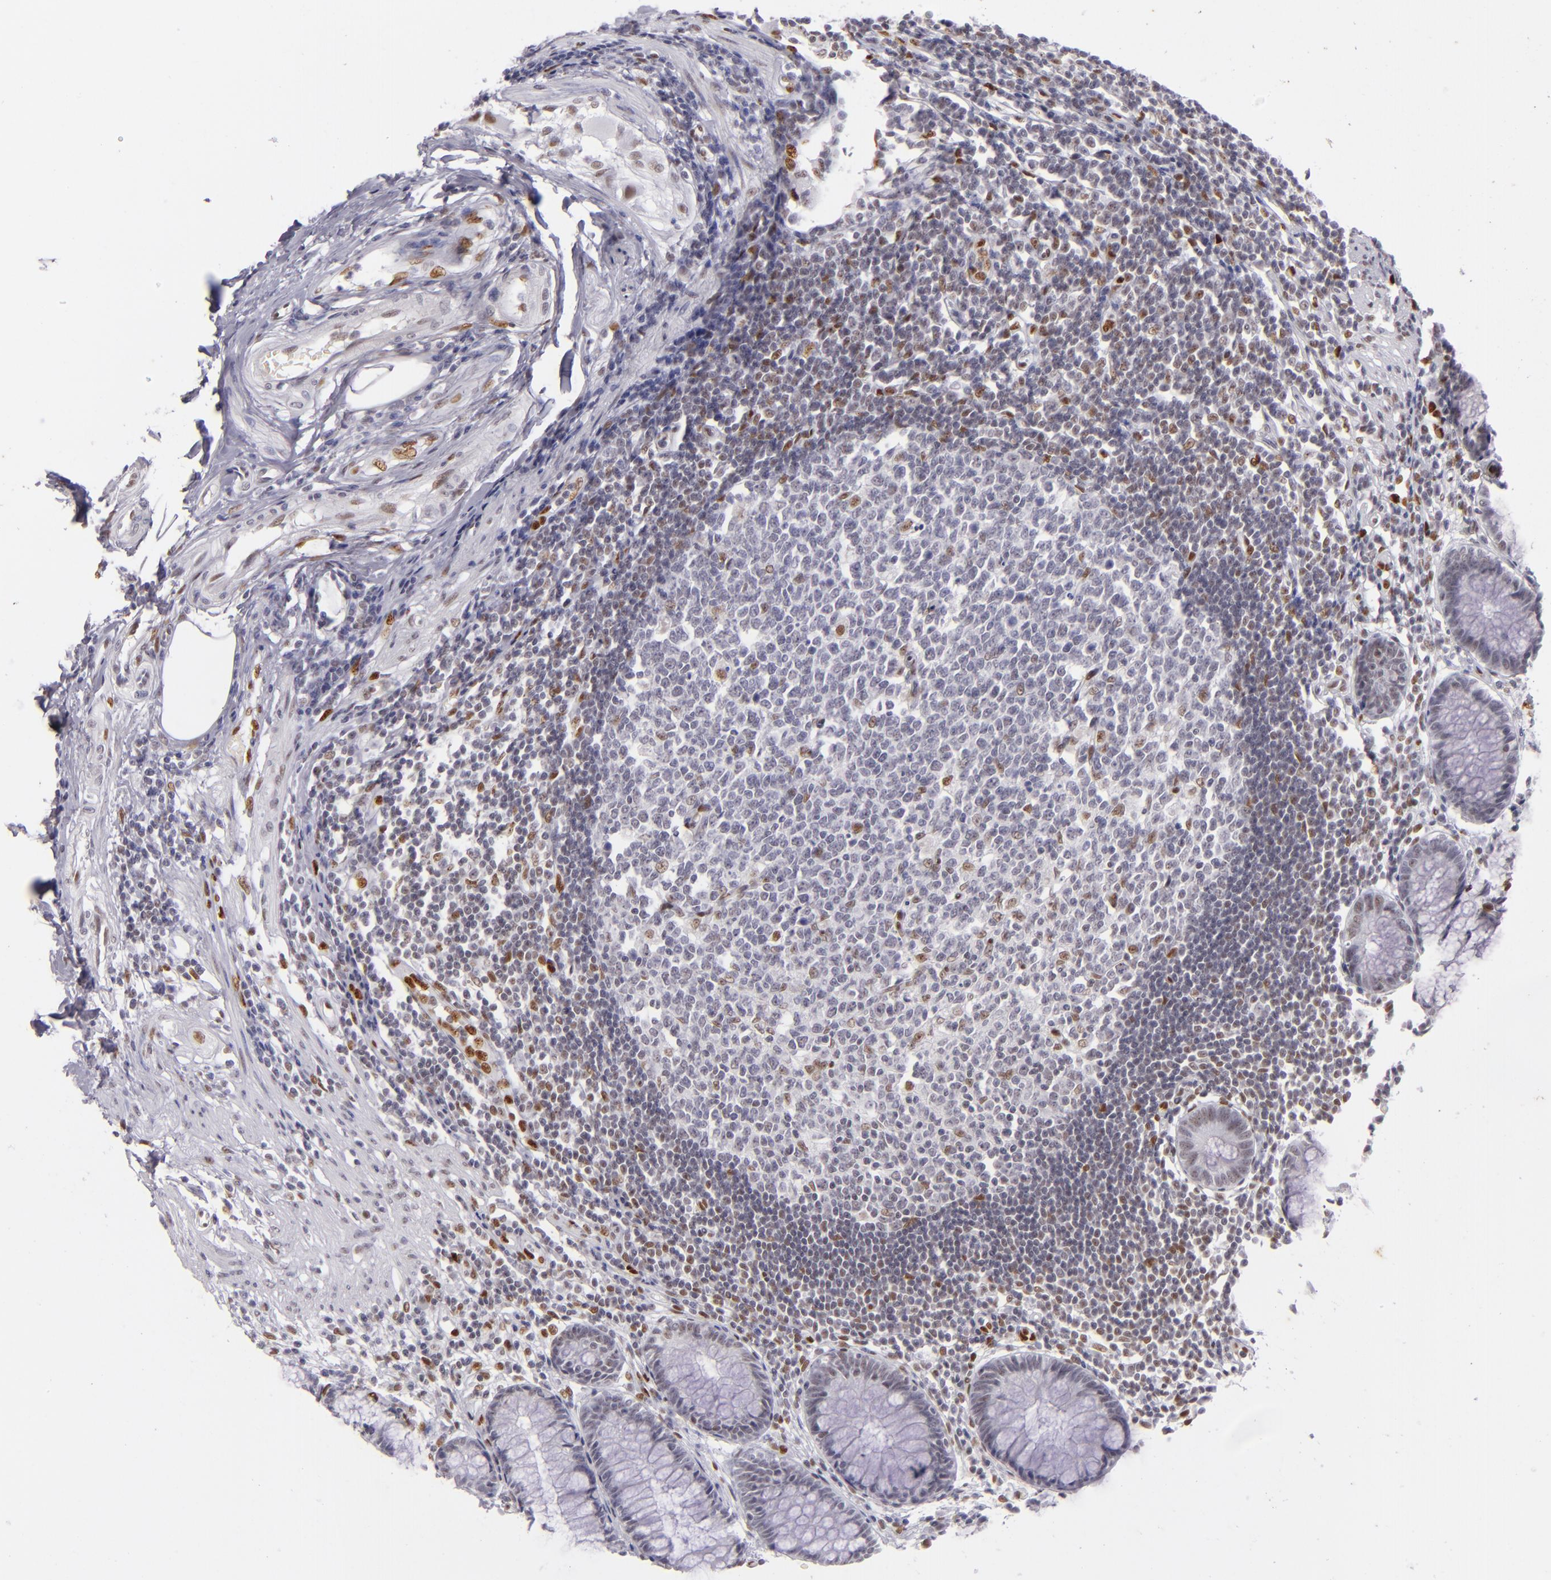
{"staining": {"intensity": "negative", "quantity": "none", "location": "none"}, "tissue": "rectum", "cell_type": "Glandular cells", "image_type": "normal", "snomed": [{"axis": "morphology", "description": "Normal tissue, NOS"}, {"axis": "topography", "description": "Rectum"}], "caption": "IHC histopathology image of normal rectum: human rectum stained with DAB (3,3'-diaminobenzidine) shows no significant protein positivity in glandular cells.", "gene": "TOP3A", "patient": {"sex": "female", "age": 66}}